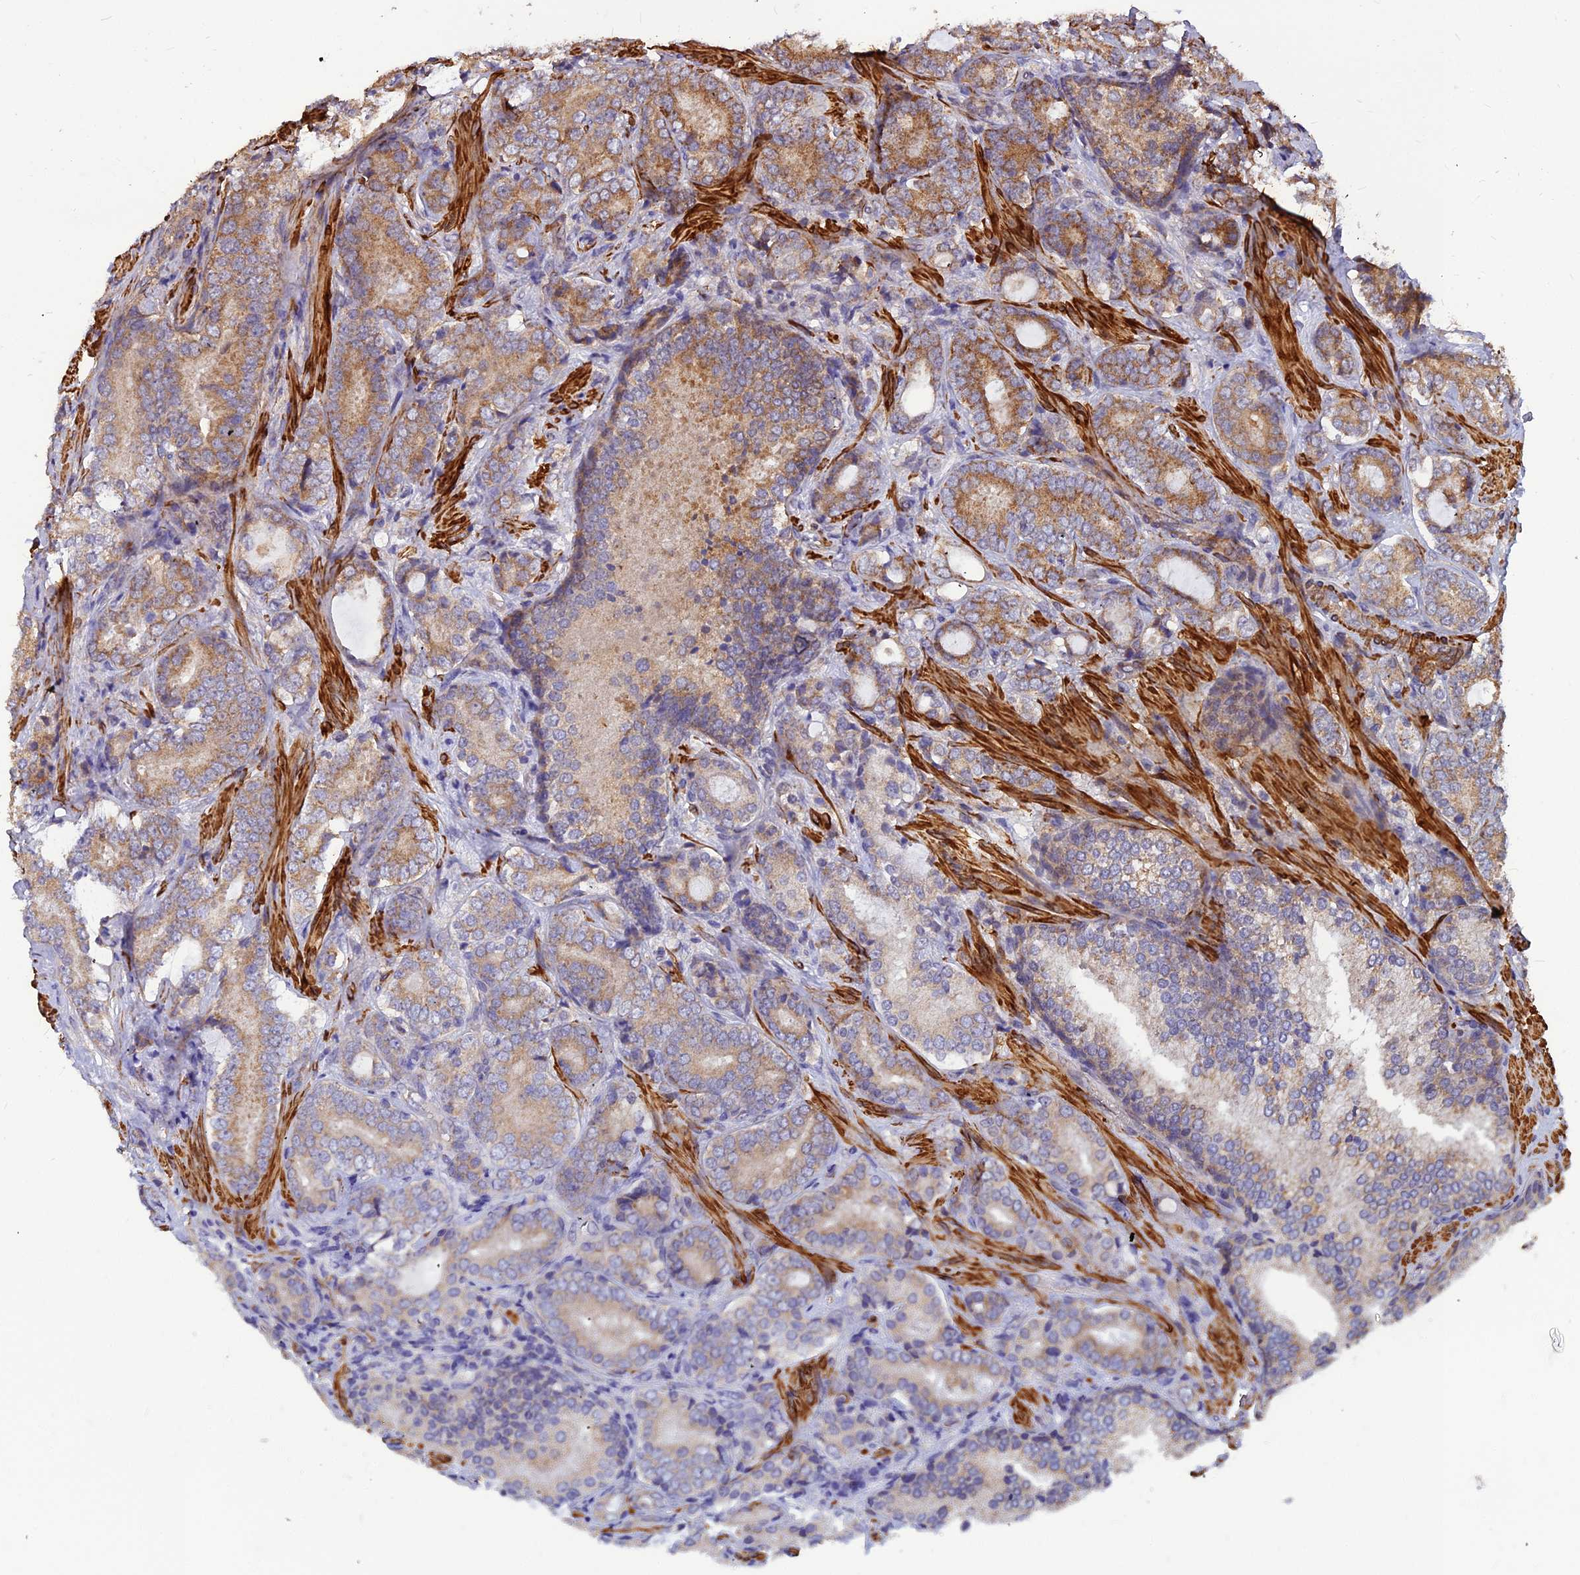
{"staining": {"intensity": "moderate", "quantity": ">75%", "location": "cytoplasmic/membranous"}, "tissue": "prostate cancer", "cell_type": "Tumor cells", "image_type": "cancer", "snomed": [{"axis": "morphology", "description": "Adenocarcinoma, Low grade"}, {"axis": "topography", "description": "Prostate"}], "caption": "Protein staining reveals moderate cytoplasmic/membranous staining in approximately >75% of tumor cells in prostate cancer. Immunohistochemistry (ihc) stains the protein in brown and the nuclei are stained blue.", "gene": "LEKR1", "patient": {"sex": "male", "age": 58}}